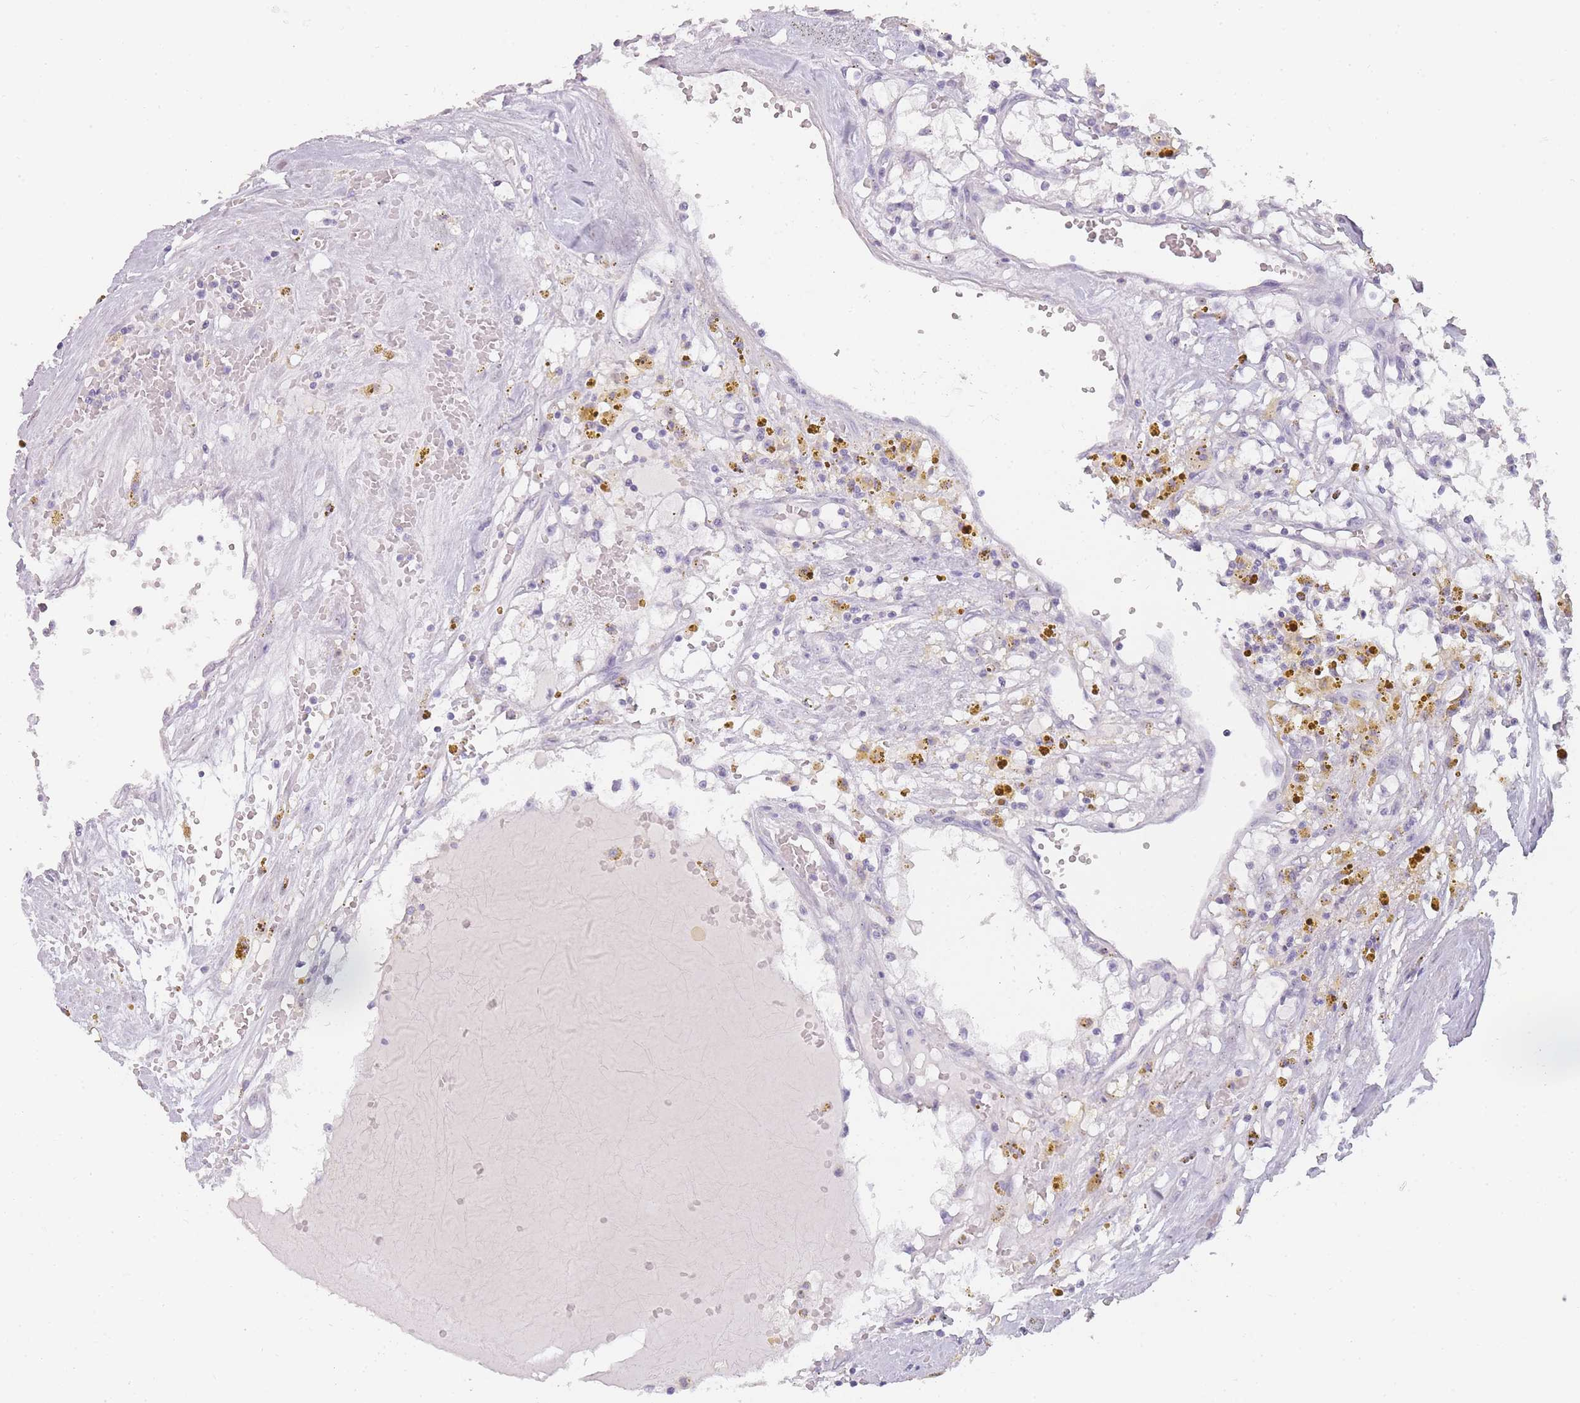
{"staining": {"intensity": "negative", "quantity": "none", "location": "none"}, "tissue": "renal cancer", "cell_type": "Tumor cells", "image_type": "cancer", "snomed": [{"axis": "morphology", "description": "Adenocarcinoma, NOS"}, {"axis": "topography", "description": "Kidney"}], "caption": "There is no significant expression in tumor cells of renal cancer (adenocarcinoma). Nuclei are stained in blue.", "gene": "INS", "patient": {"sex": "male", "age": 56}}